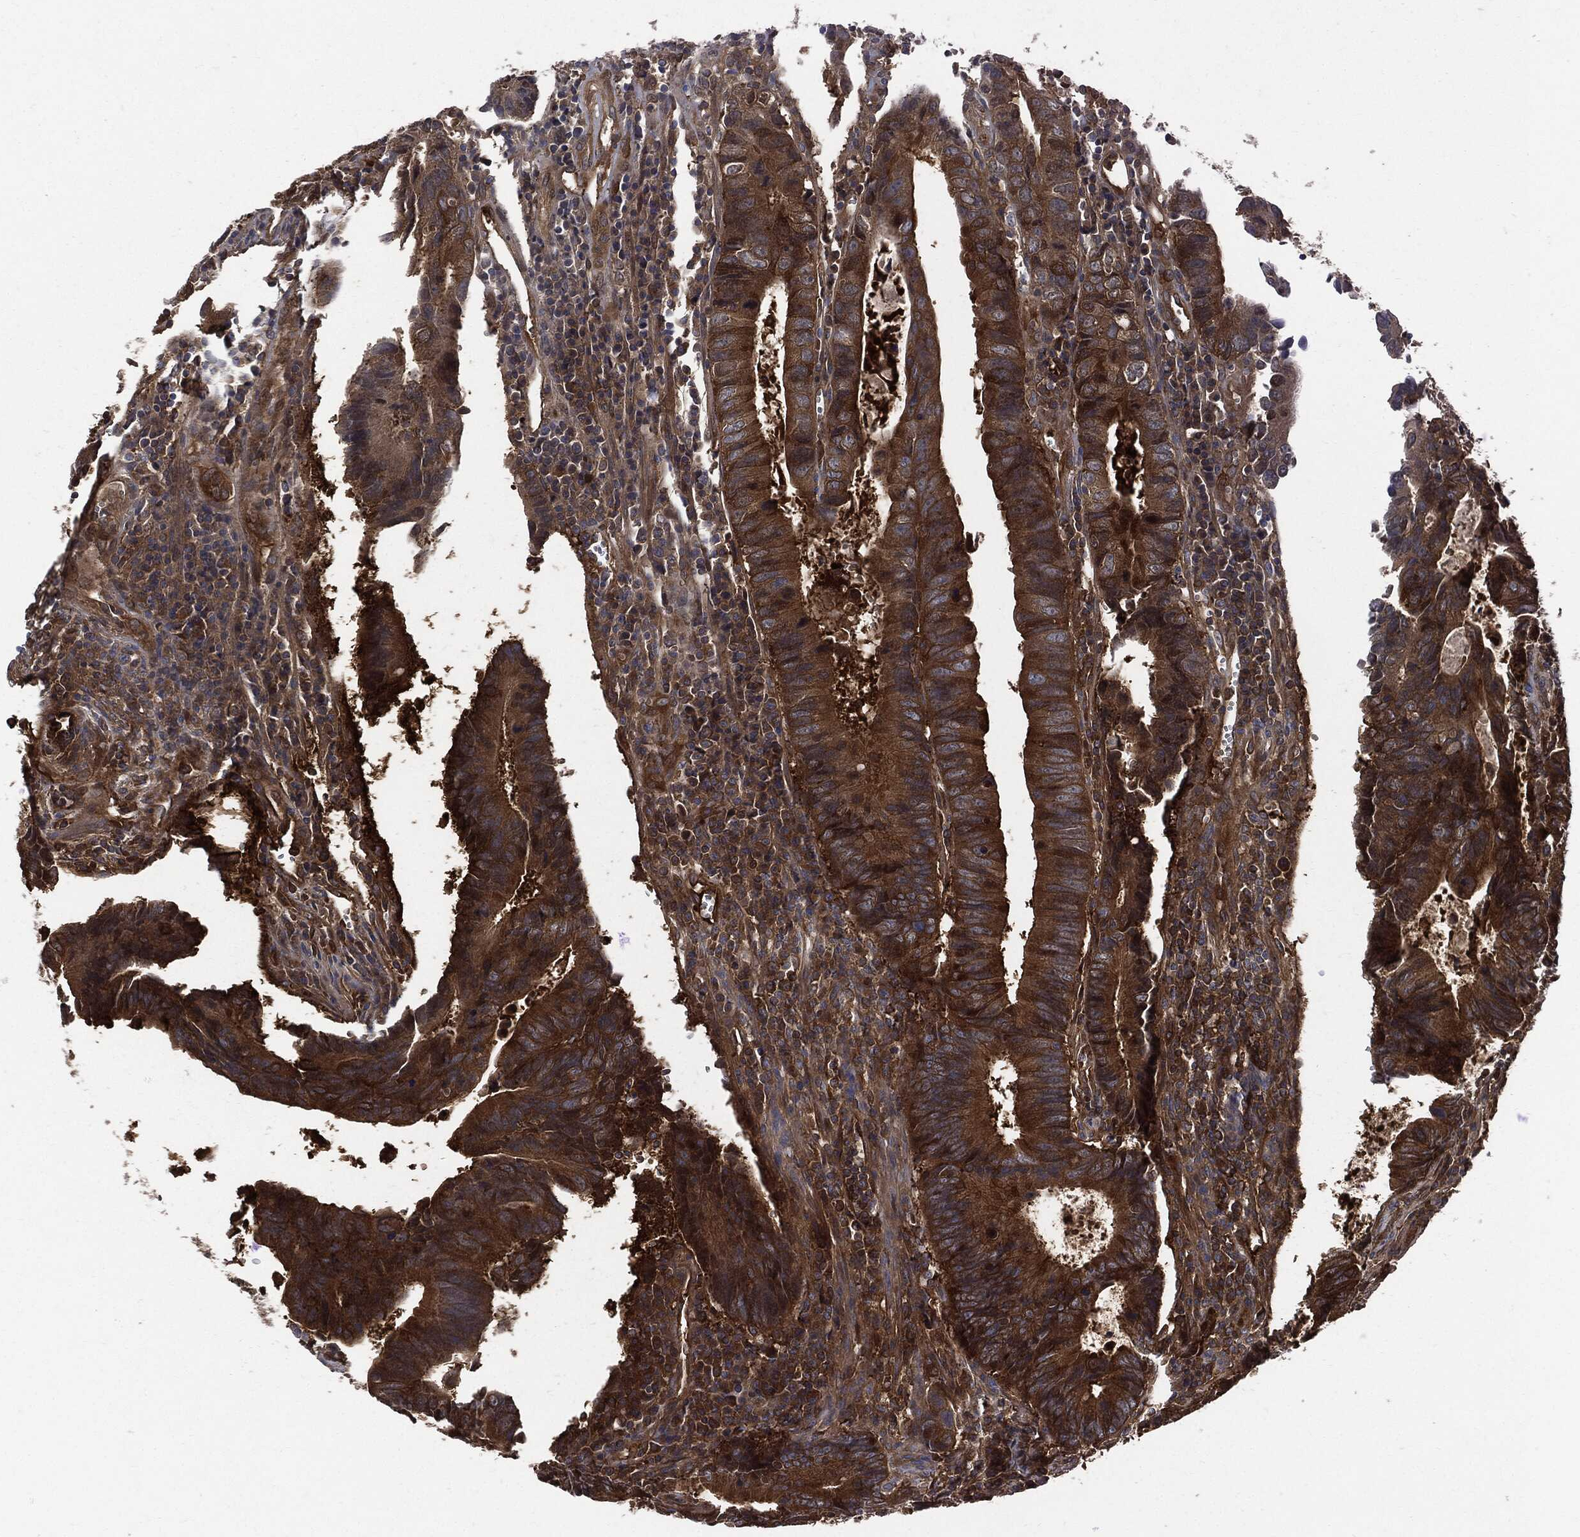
{"staining": {"intensity": "strong", "quantity": ">75%", "location": "cytoplasmic/membranous"}, "tissue": "colorectal cancer", "cell_type": "Tumor cells", "image_type": "cancer", "snomed": [{"axis": "morphology", "description": "Adenocarcinoma, NOS"}, {"axis": "topography", "description": "Colon"}], "caption": "Colorectal cancer (adenocarcinoma) stained with immunohistochemistry shows strong cytoplasmic/membranous positivity in about >75% of tumor cells. The staining is performed using DAB brown chromogen to label protein expression. The nuclei are counter-stained blue using hematoxylin.", "gene": "XPNPEP1", "patient": {"sex": "female", "age": 87}}